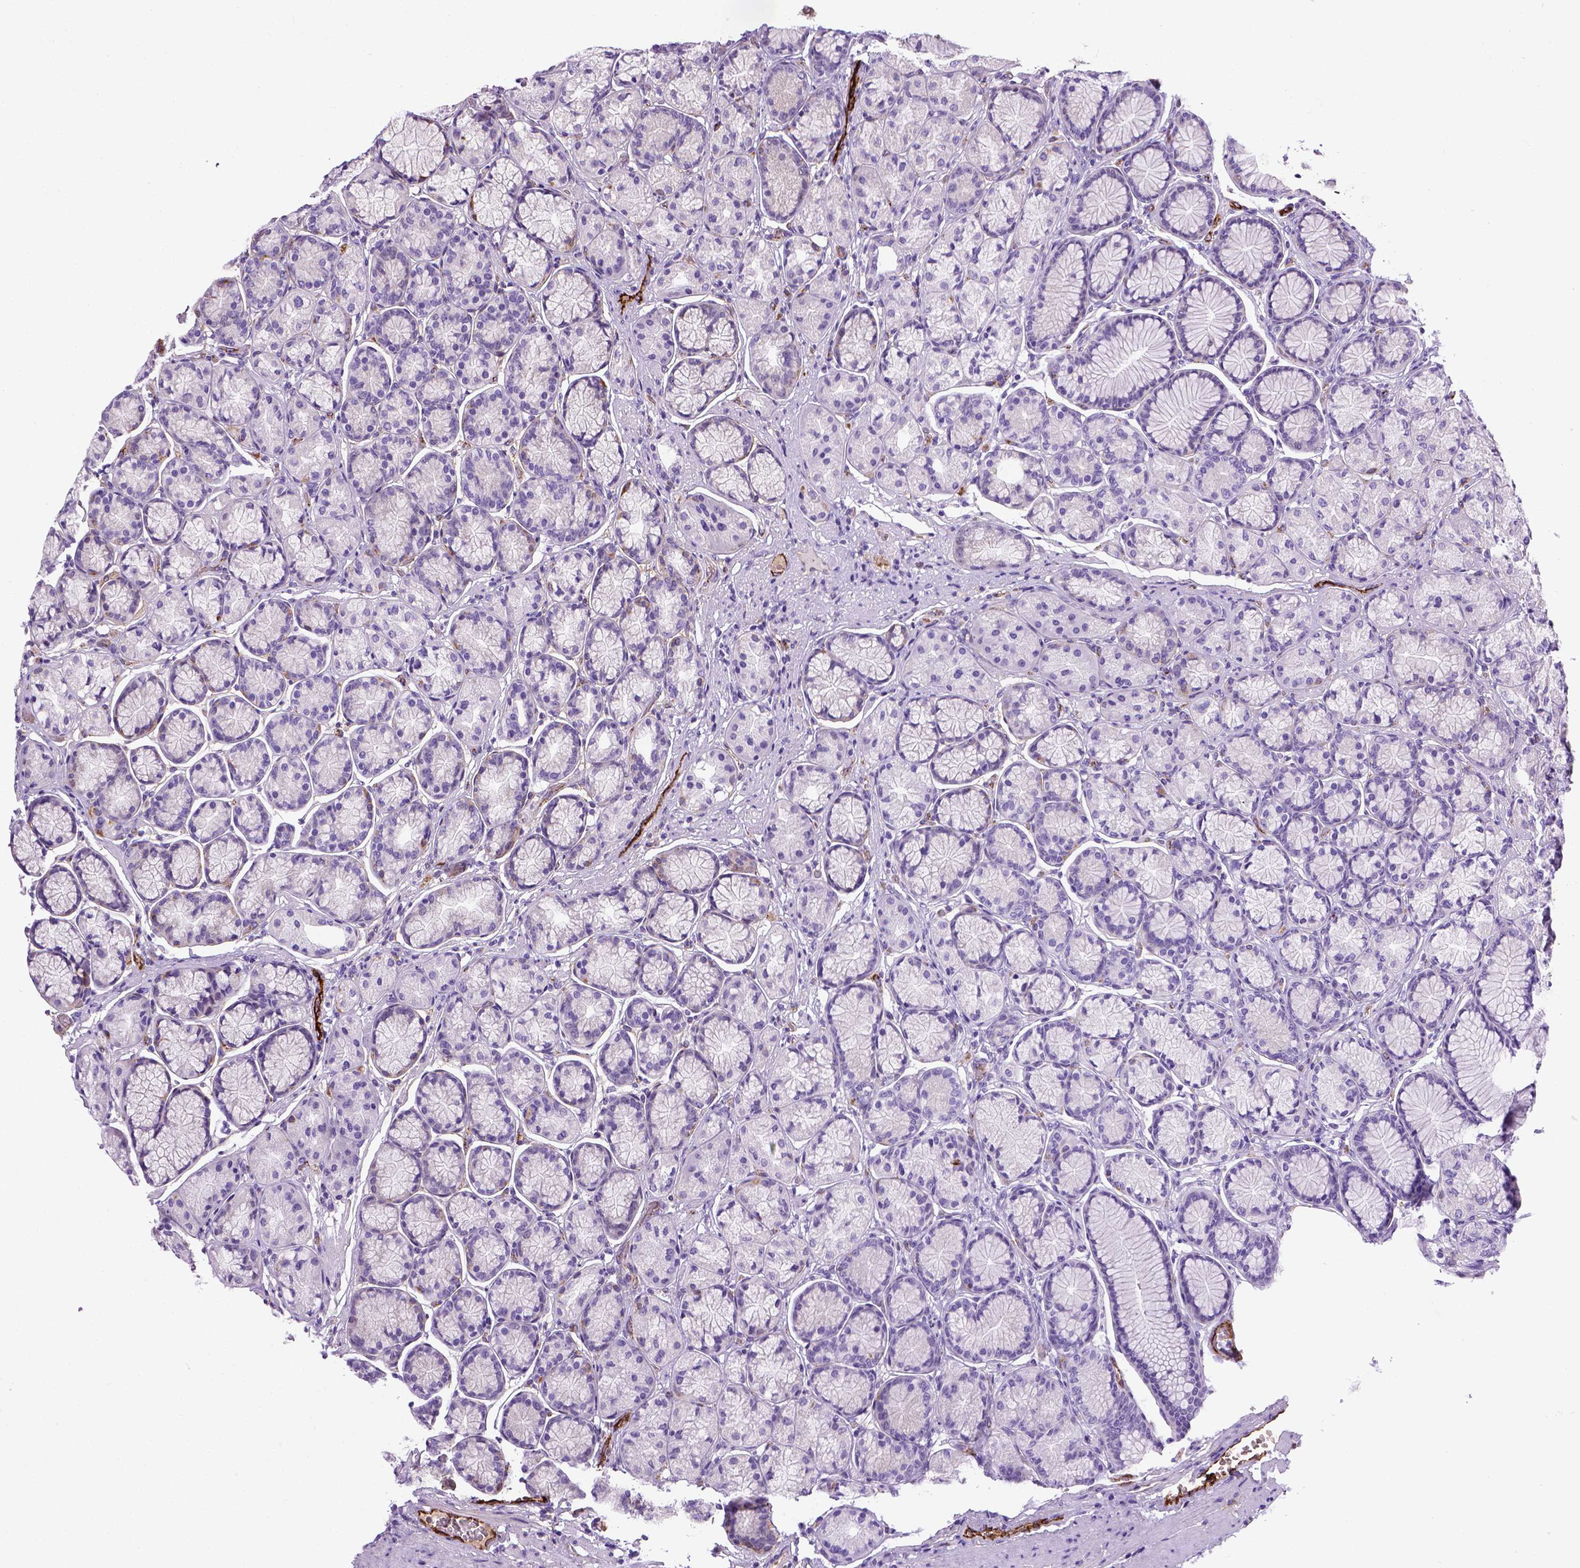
{"staining": {"intensity": "negative", "quantity": "none", "location": "none"}, "tissue": "stomach", "cell_type": "Glandular cells", "image_type": "normal", "snomed": [{"axis": "morphology", "description": "Normal tissue, NOS"}, {"axis": "morphology", "description": "Adenocarcinoma, NOS"}, {"axis": "morphology", "description": "Adenocarcinoma, High grade"}, {"axis": "topography", "description": "Stomach, upper"}, {"axis": "topography", "description": "Stomach"}], "caption": "Human stomach stained for a protein using immunohistochemistry (IHC) shows no staining in glandular cells.", "gene": "VWF", "patient": {"sex": "female", "age": 65}}